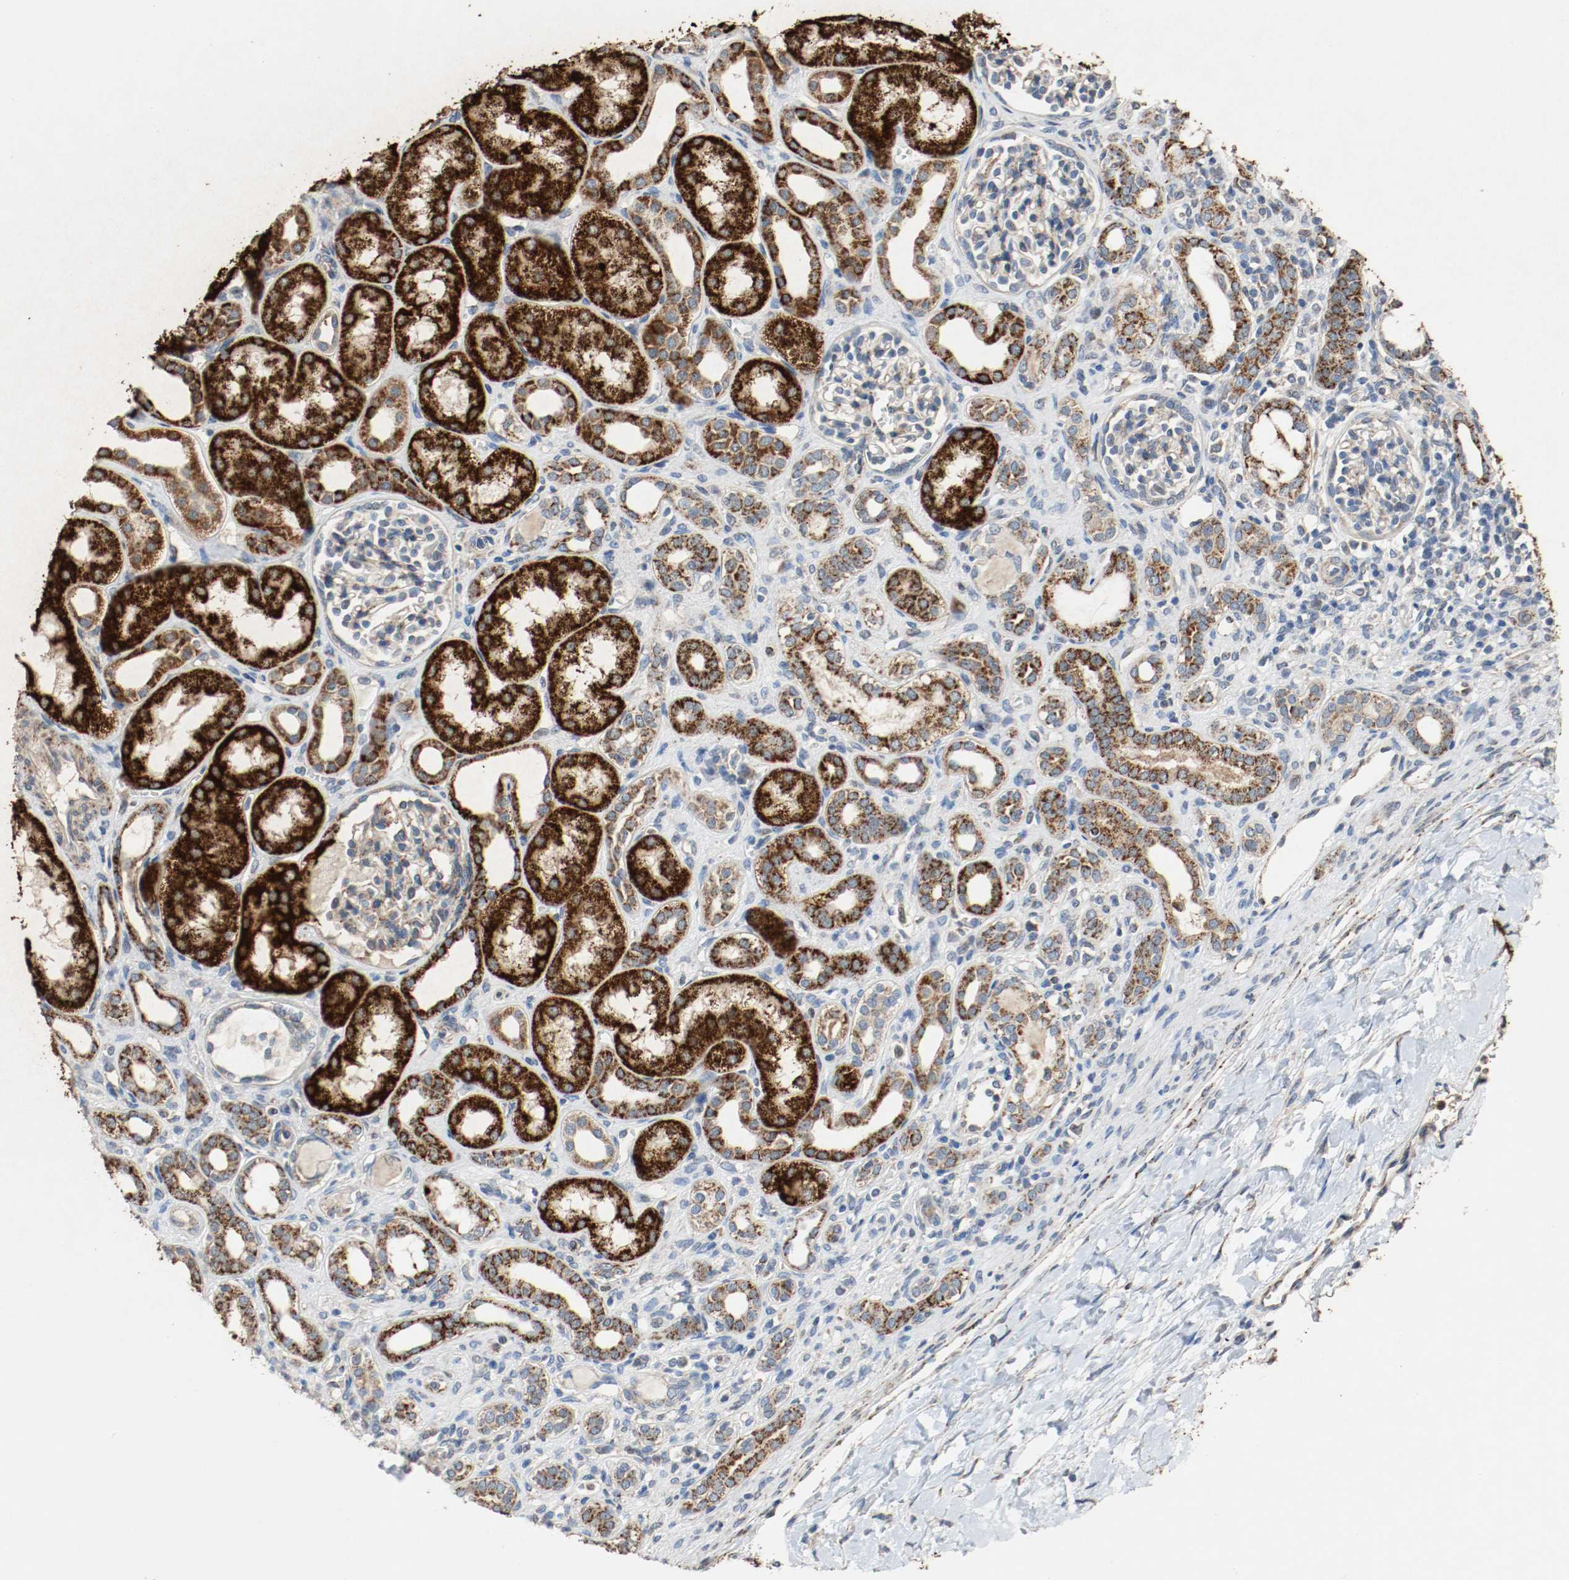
{"staining": {"intensity": "moderate", "quantity": "<25%", "location": "cytoplasmic/membranous"}, "tissue": "kidney", "cell_type": "Cells in glomeruli", "image_type": "normal", "snomed": [{"axis": "morphology", "description": "Normal tissue, NOS"}, {"axis": "topography", "description": "Kidney"}], "caption": "Immunohistochemical staining of unremarkable kidney exhibits <25% levels of moderate cytoplasmic/membranous protein expression in approximately <25% of cells in glomeruli.", "gene": "ALDH4A1", "patient": {"sex": "male", "age": 7}}